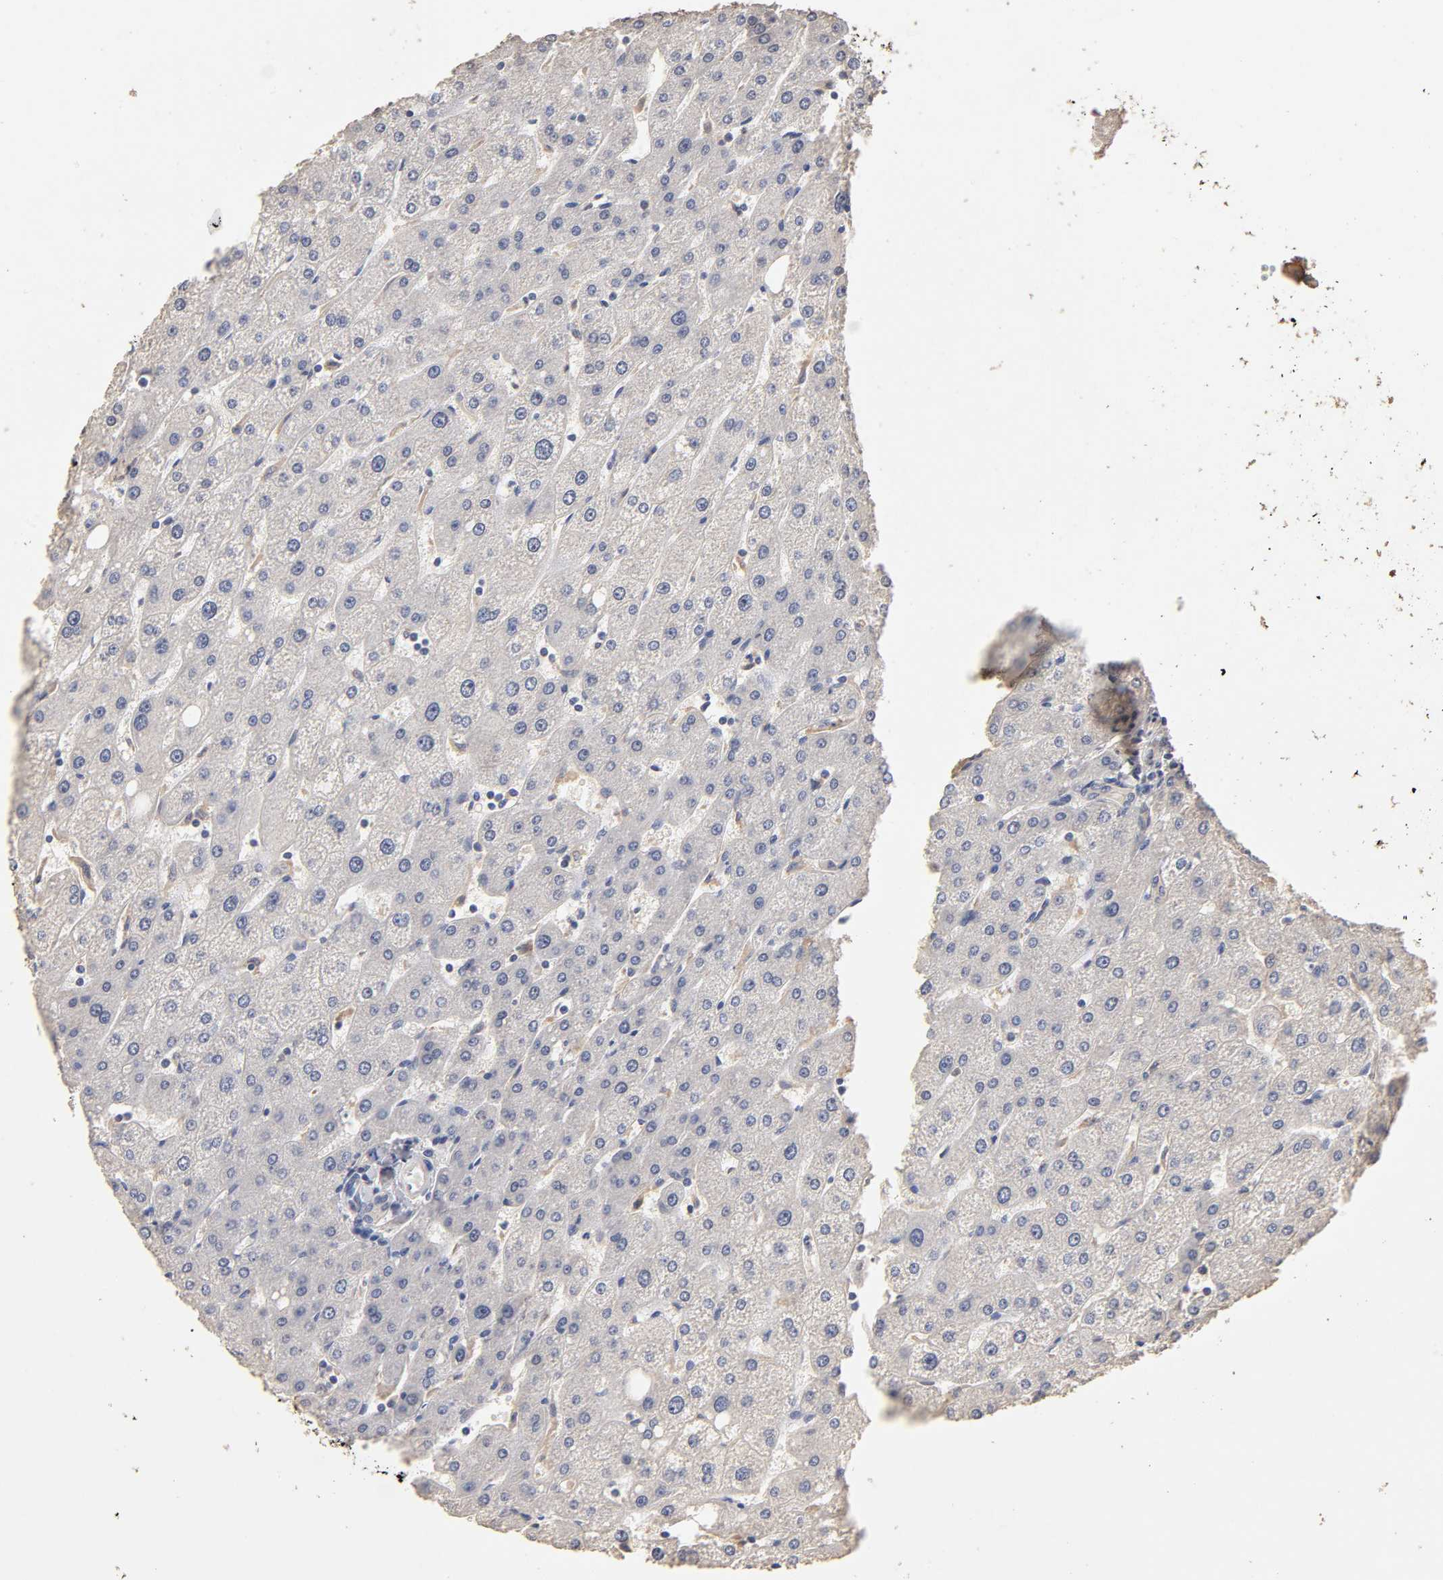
{"staining": {"intensity": "negative", "quantity": "none", "location": "none"}, "tissue": "liver", "cell_type": "Cholangiocytes", "image_type": "normal", "snomed": [{"axis": "morphology", "description": "Normal tissue, NOS"}, {"axis": "topography", "description": "Liver"}], "caption": "This is an immunohistochemistry histopathology image of benign human liver. There is no positivity in cholangiocytes.", "gene": "VSIG4", "patient": {"sex": "male", "age": 67}}